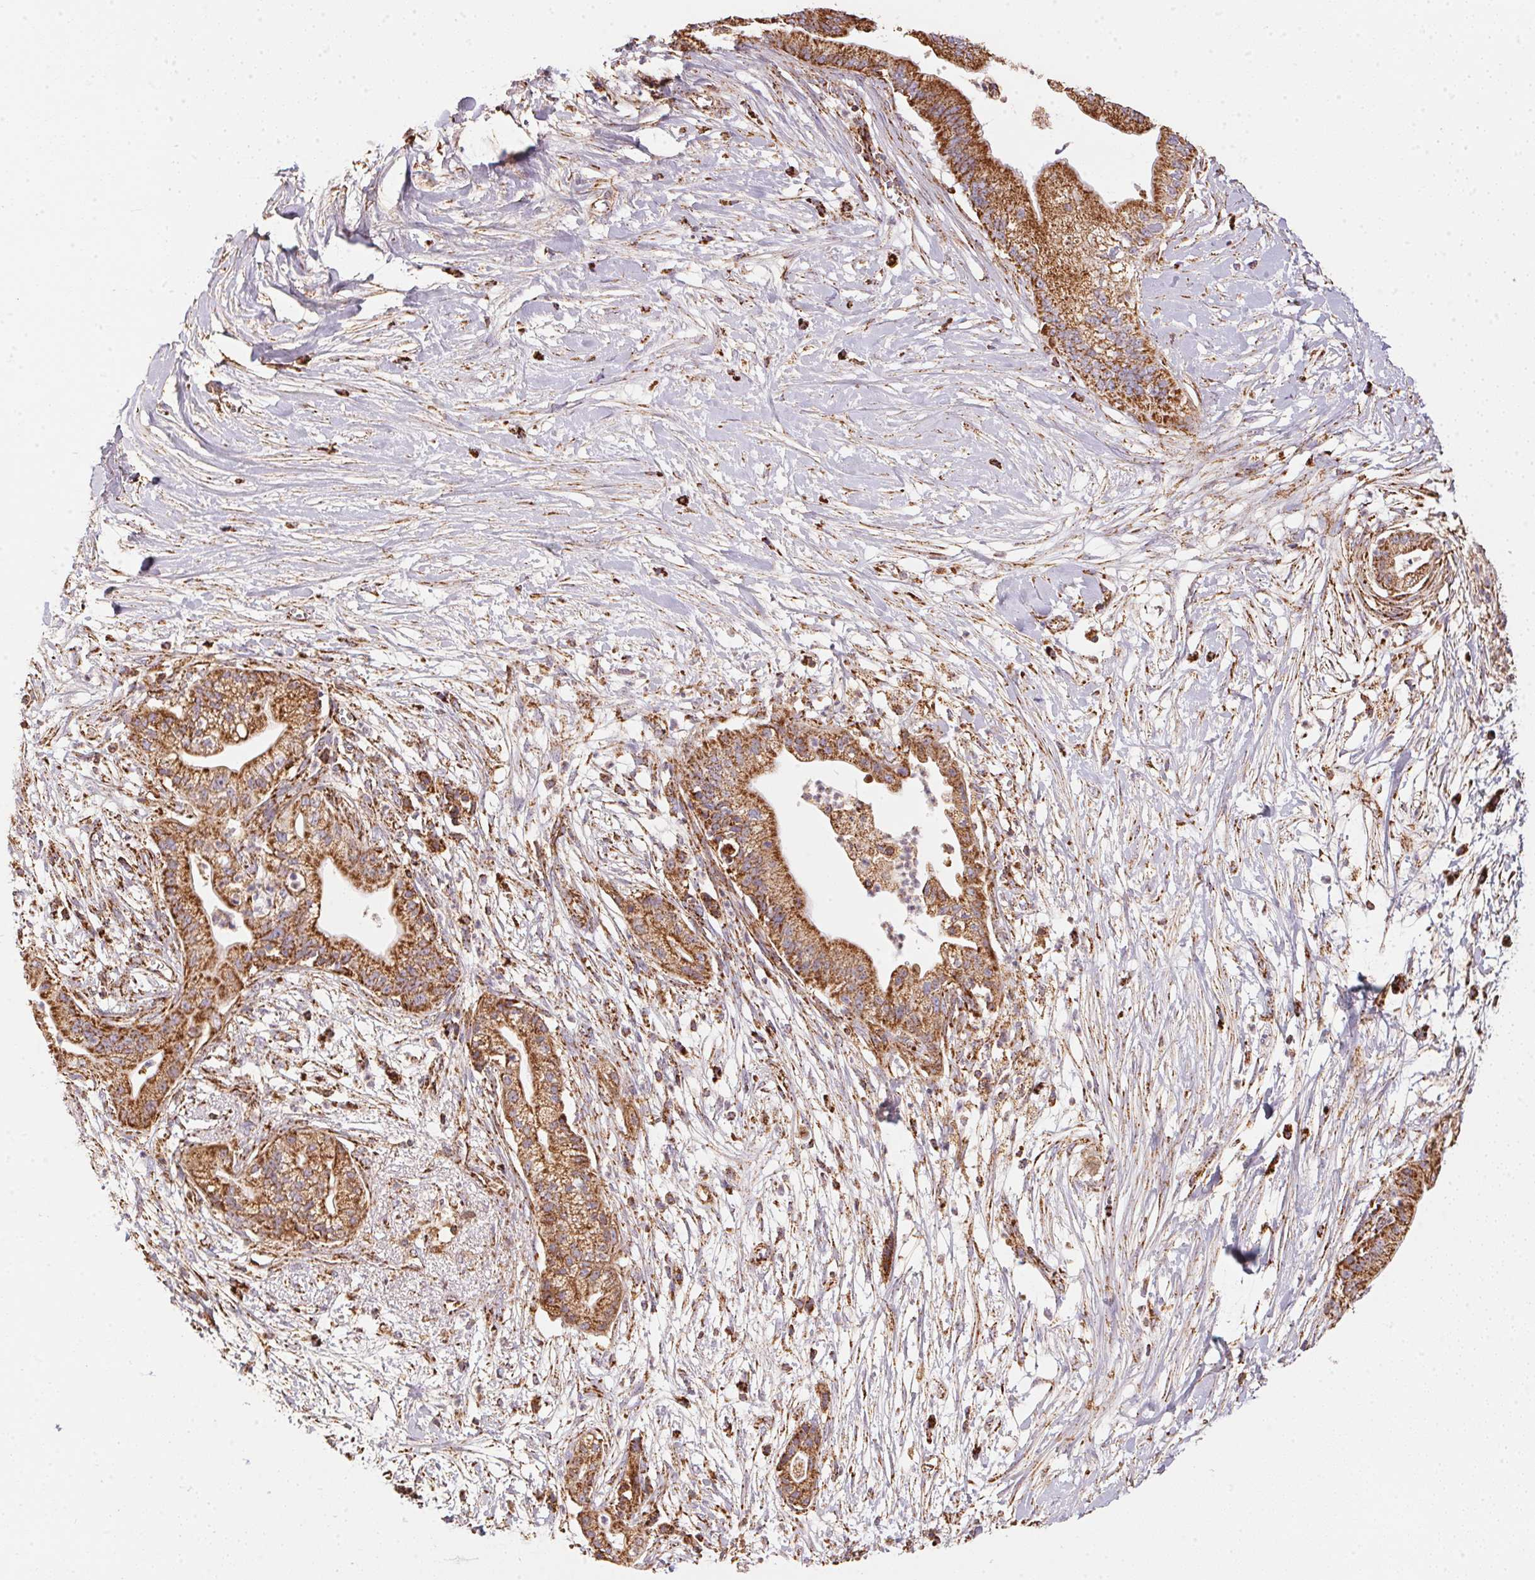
{"staining": {"intensity": "strong", "quantity": ">75%", "location": "cytoplasmic/membranous"}, "tissue": "pancreatic cancer", "cell_type": "Tumor cells", "image_type": "cancer", "snomed": [{"axis": "morphology", "description": "Normal tissue, NOS"}, {"axis": "morphology", "description": "Adenocarcinoma, NOS"}, {"axis": "topography", "description": "Lymph node"}, {"axis": "topography", "description": "Pancreas"}], "caption": "Pancreatic adenocarcinoma stained for a protein shows strong cytoplasmic/membranous positivity in tumor cells.", "gene": "NDUFS2", "patient": {"sex": "female", "age": 58}}